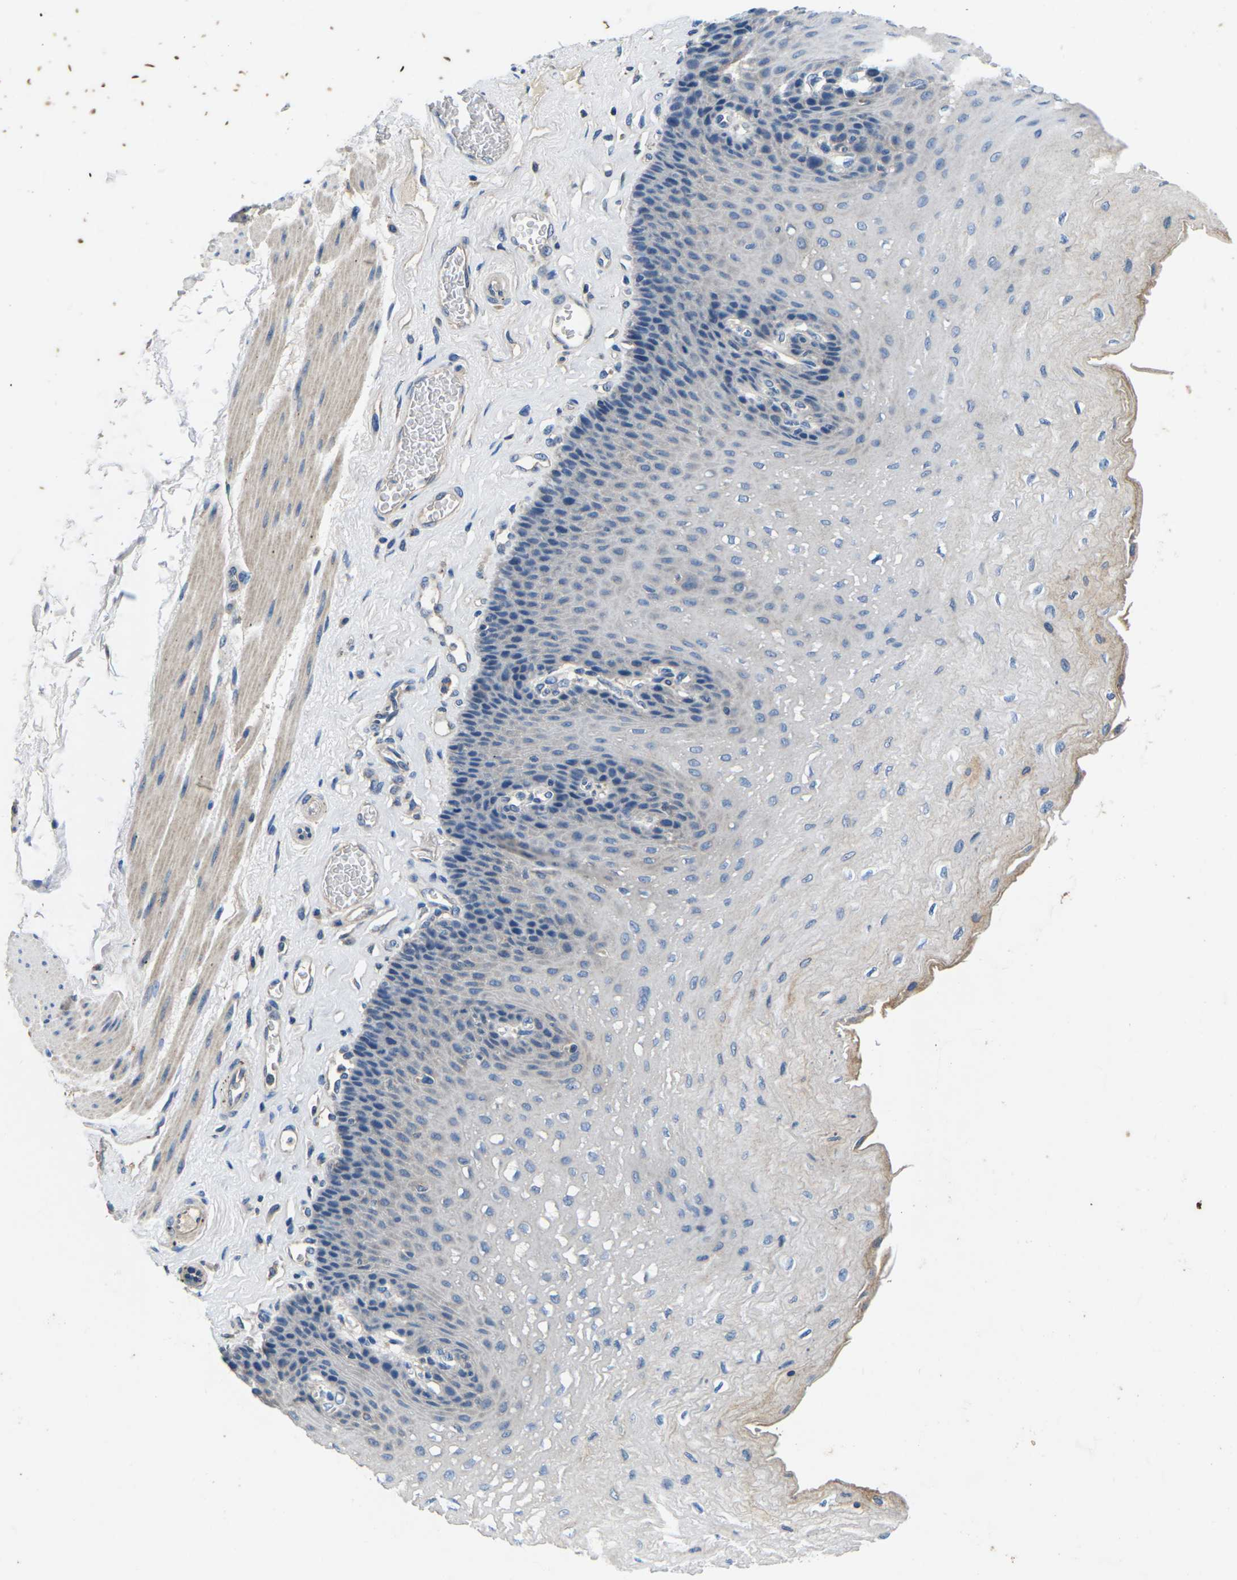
{"staining": {"intensity": "negative", "quantity": "none", "location": "none"}, "tissue": "esophagus", "cell_type": "Squamous epithelial cells", "image_type": "normal", "snomed": [{"axis": "morphology", "description": "Normal tissue, NOS"}, {"axis": "topography", "description": "Esophagus"}], "caption": "DAB (3,3'-diaminobenzidine) immunohistochemical staining of unremarkable human esophagus demonstrates no significant positivity in squamous epithelial cells. (DAB immunohistochemistry, high magnification).", "gene": "PDCD6IP", "patient": {"sex": "female", "age": 72}}